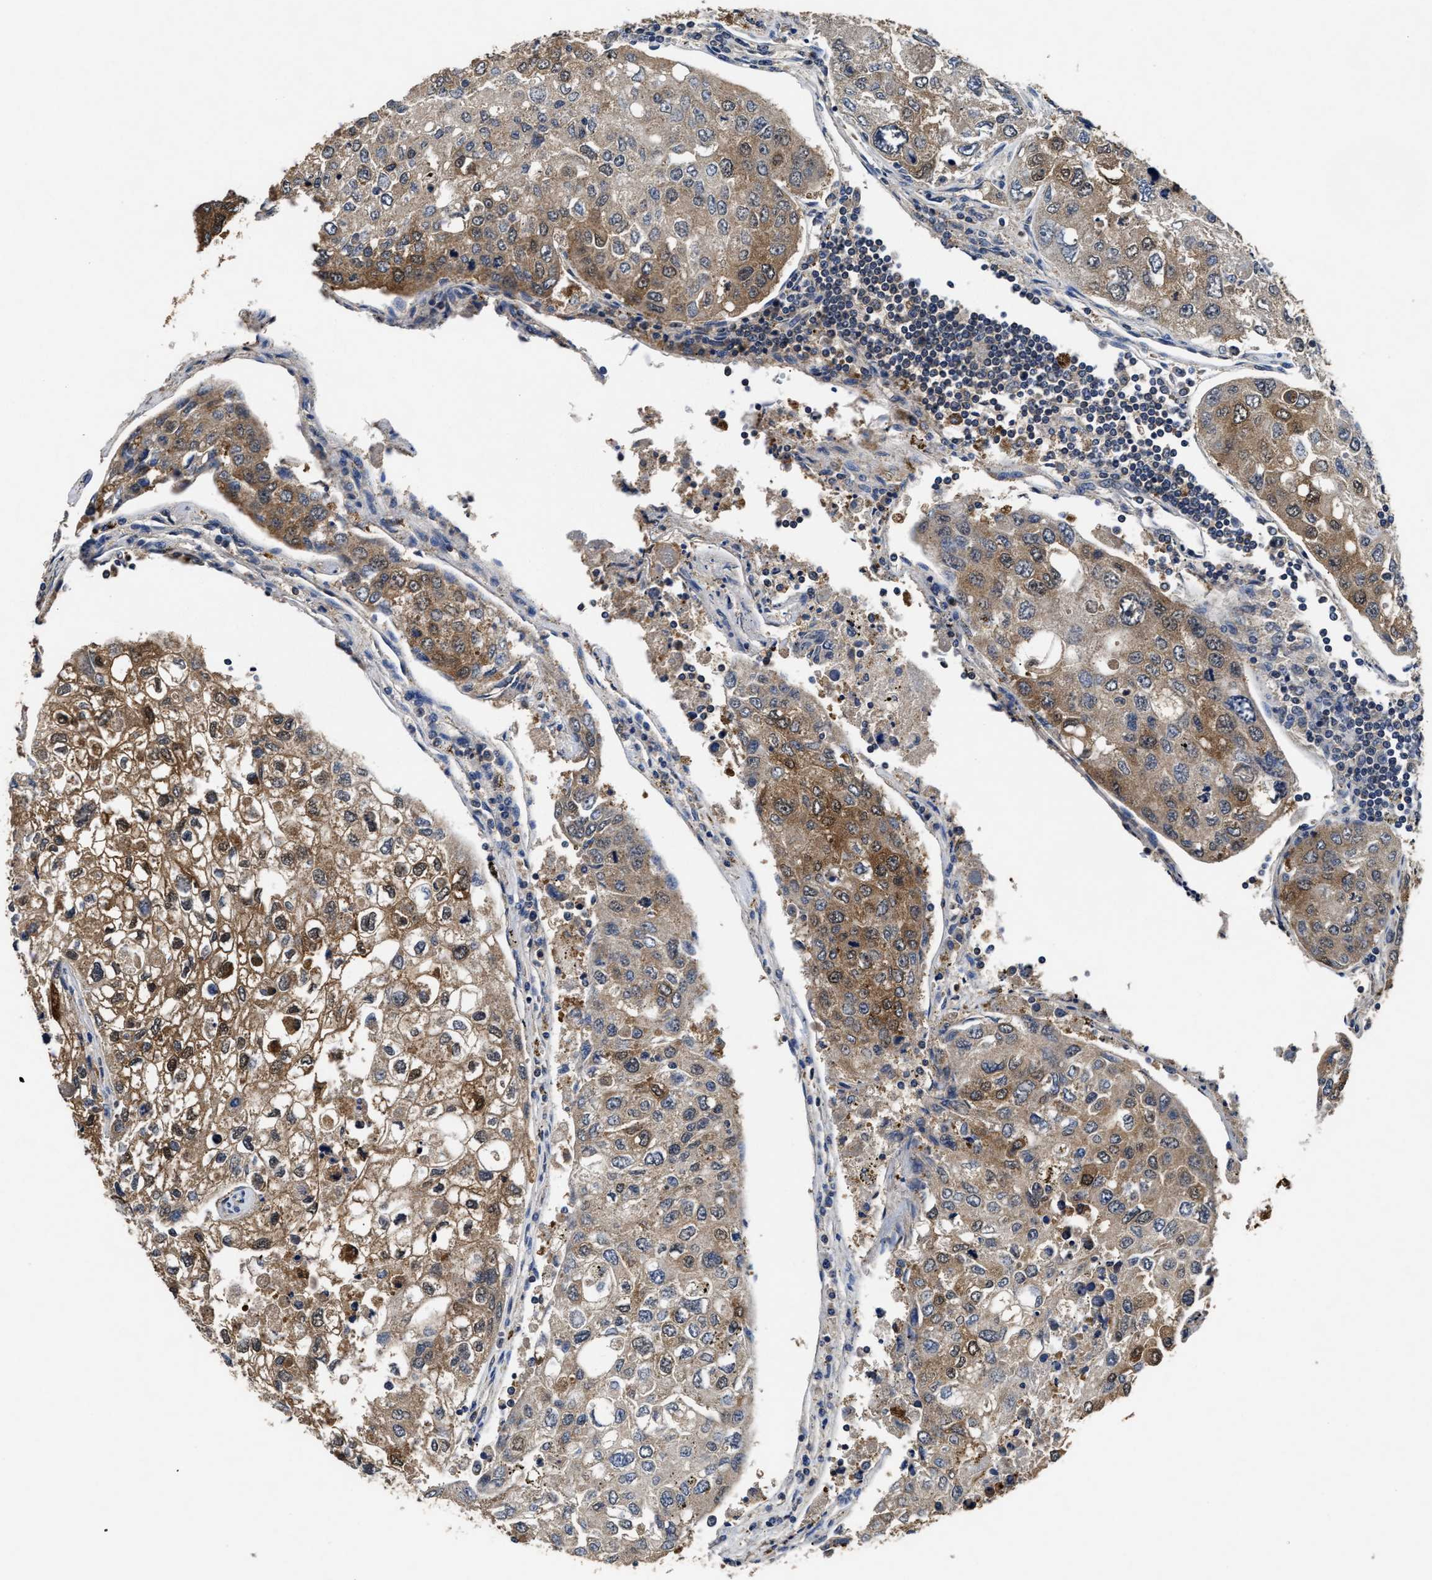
{"staining": {"intensity": "moderate", "quantity": ">75%", "location": "cytoplasmic/membranous,nuclear"}, "tissue": "urothelial cancer", "cell_type": "Tumor cells", "image_type": "cancer", "snomed": [{"axis": "morphology", "description": "Urothelial carcinoma, High grade"}, {"axis": "topography", "description": "Lymph node"}, {"axis": "topography", "description": "Urinary bladder"}], "caption": "Protein staining exhibits moderate cytoplasmic/membranous and nuclear staining in approximately >75% of tumor cells in high-grade urothelial carcinoma.", "gene": "ACAT2", "patient": {"sex": "male", "age": 51}}